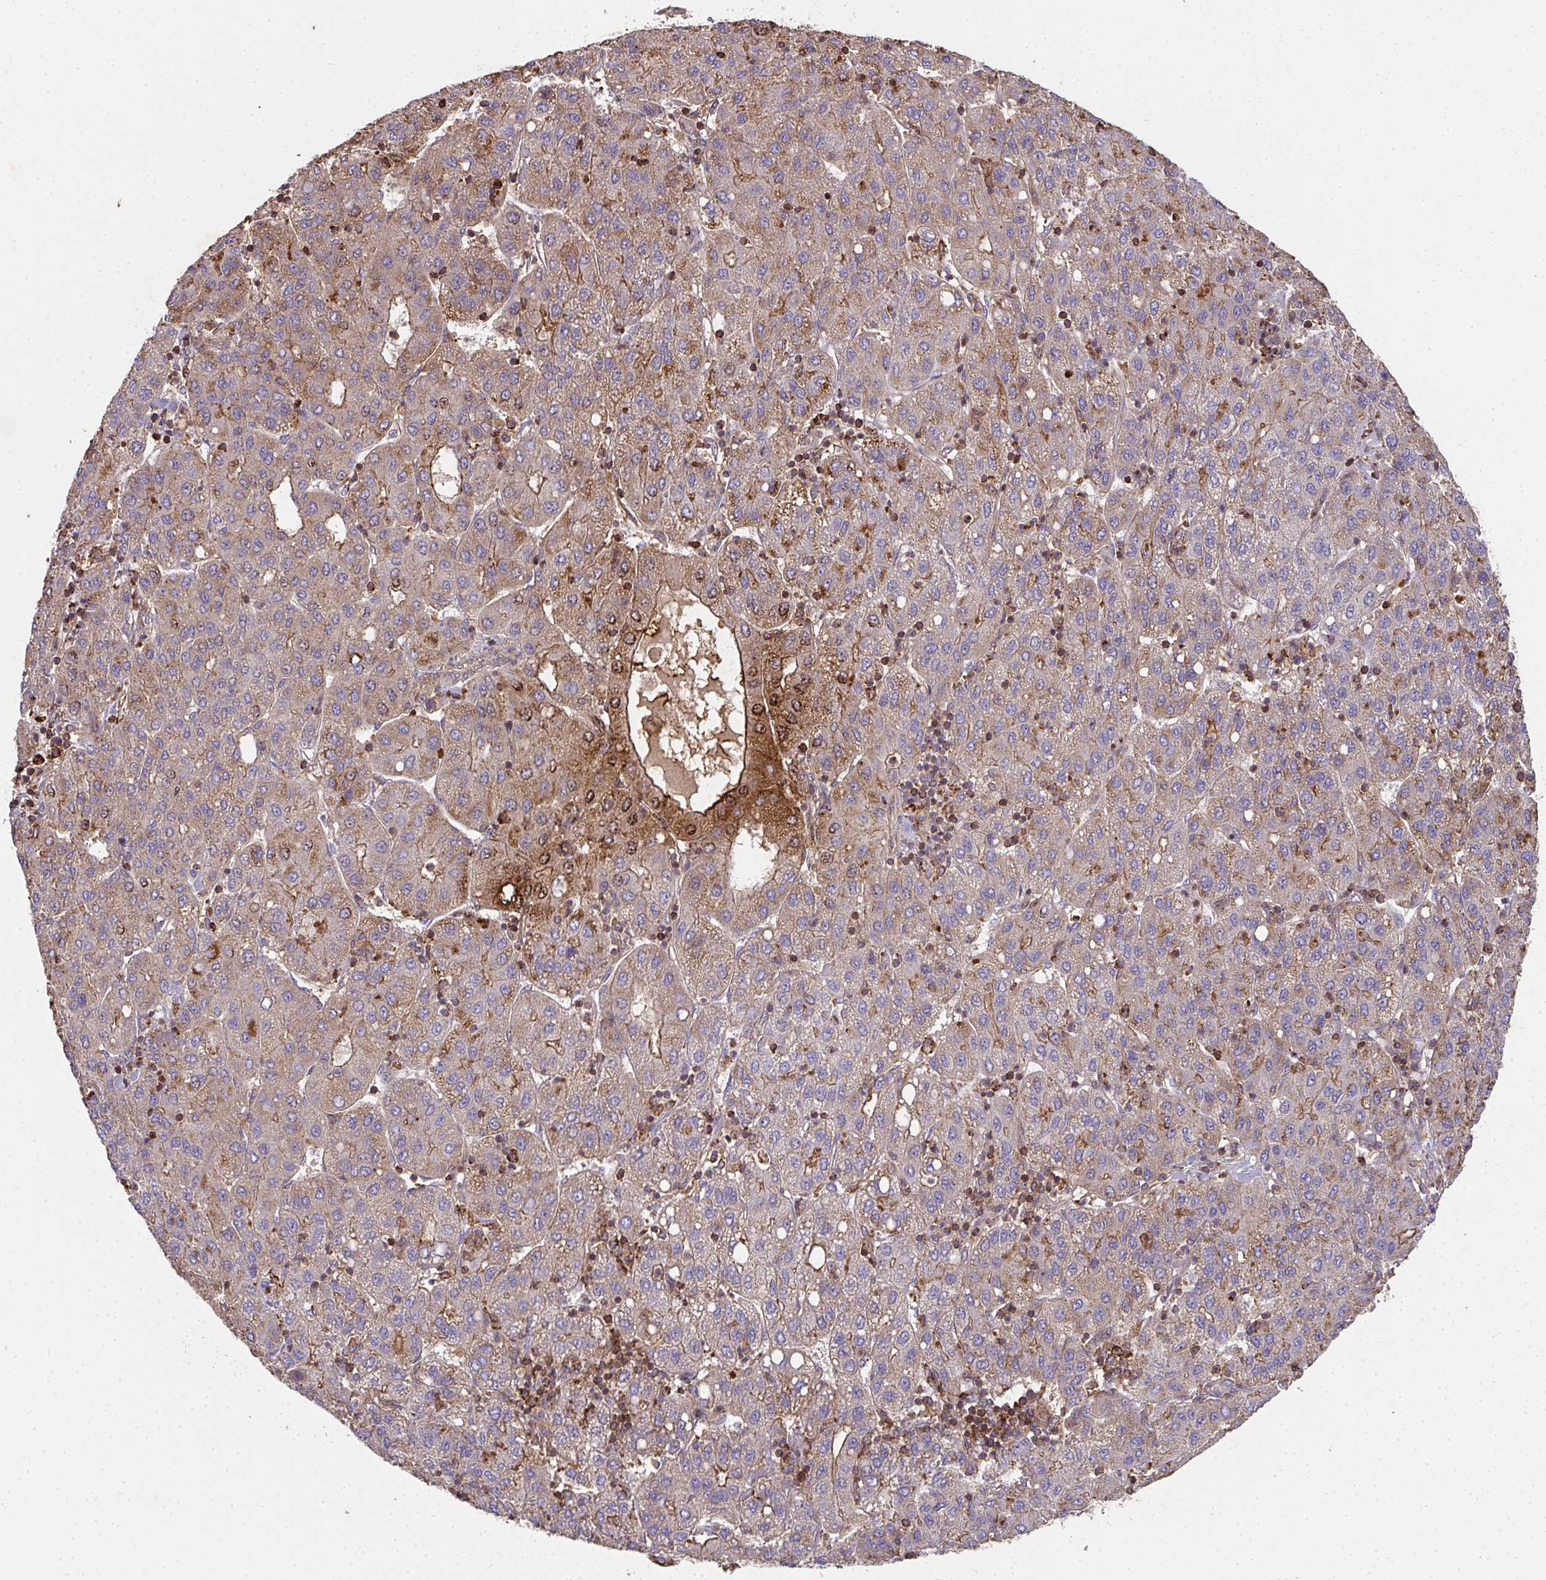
{"staining": {"intensity": "moderate", "quantity": "25%-75%", "location": "cytoplasmic/membranous"}, "tissue": "liver cancer", "cell_type": "Tumor cells", "image_type": "cancer", "snomed": [{"axis": "morphology", "description": "Carcinoma, Hepatocellular, NOS"}, {"axis": "topography", "description": "Liver"}], "caption": "Liver hepatocellular carcinoma stained with immunohistochemistry (IHC) exhibits moderate cytoplasmic/membranous positivity in approximately 25%-75% of tumor cells. Ihc stains the protein in brown and the nuclei are stained blue.", "gene": "TNMD", "patient": {"sex": "male", "age": 65}}